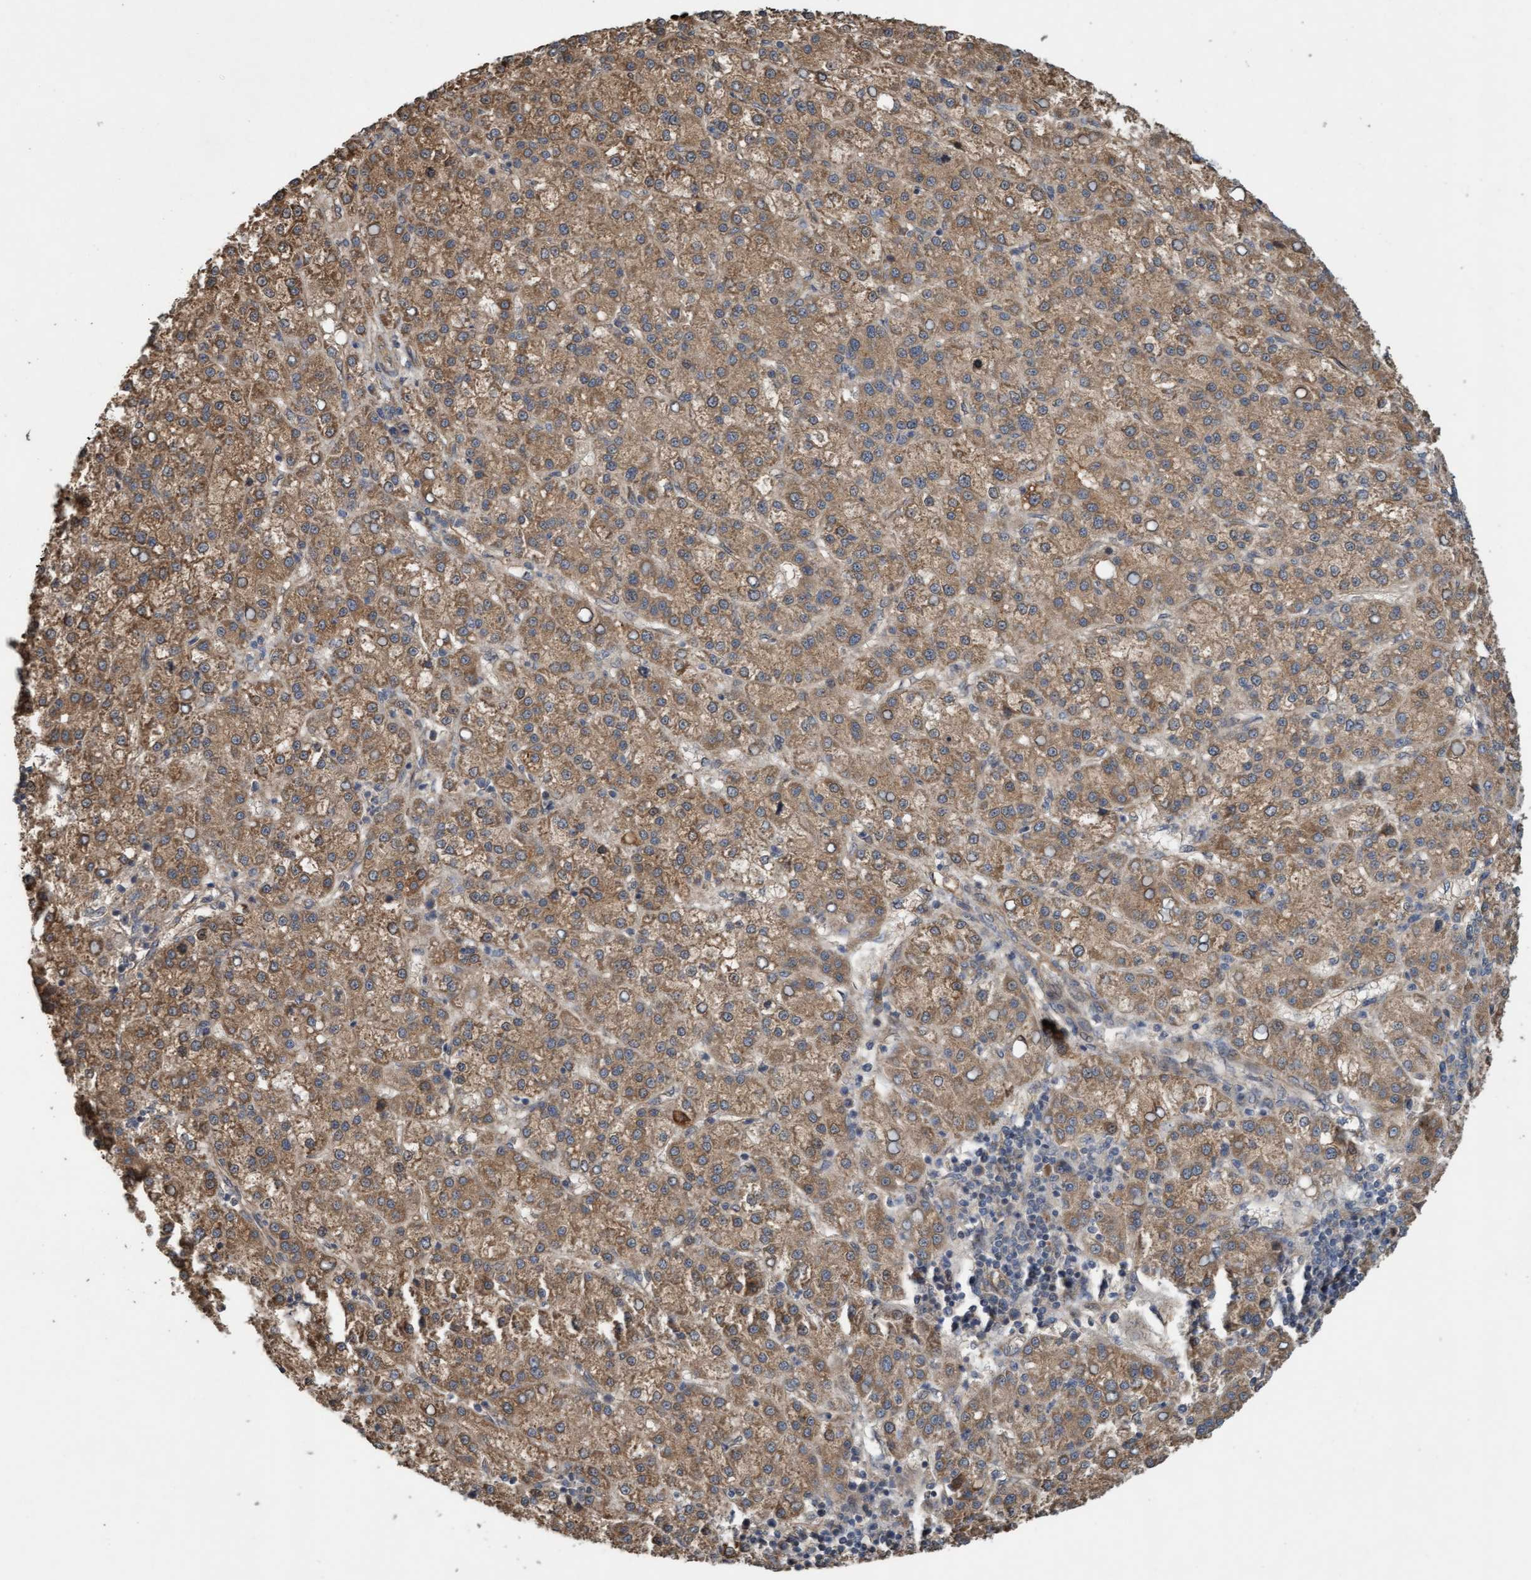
{"staining": {"intensity": "moderate", "quantity": ">75%", "location": "cytoplasmic/membranous"}, "tissue": "liver cancer", "cell_type": "Tumor cells", "image_type": "cancer", "snomed": [{"axis": "morphology", "description": "Carcinoma, Hepatocellular, NOS"}, {"axis": "topography", "description": "Liver"}], "caption": "Tumor cells reveal medium levels of moderate cytoplasmic/membranous positivity in approximately >75% of cells in liver cancer. (brown staining indicates protein expression, while blue staining denotes nuclei).", "gene": "CDC42EP4", "patient": {"sex": "female", "age": 58}}